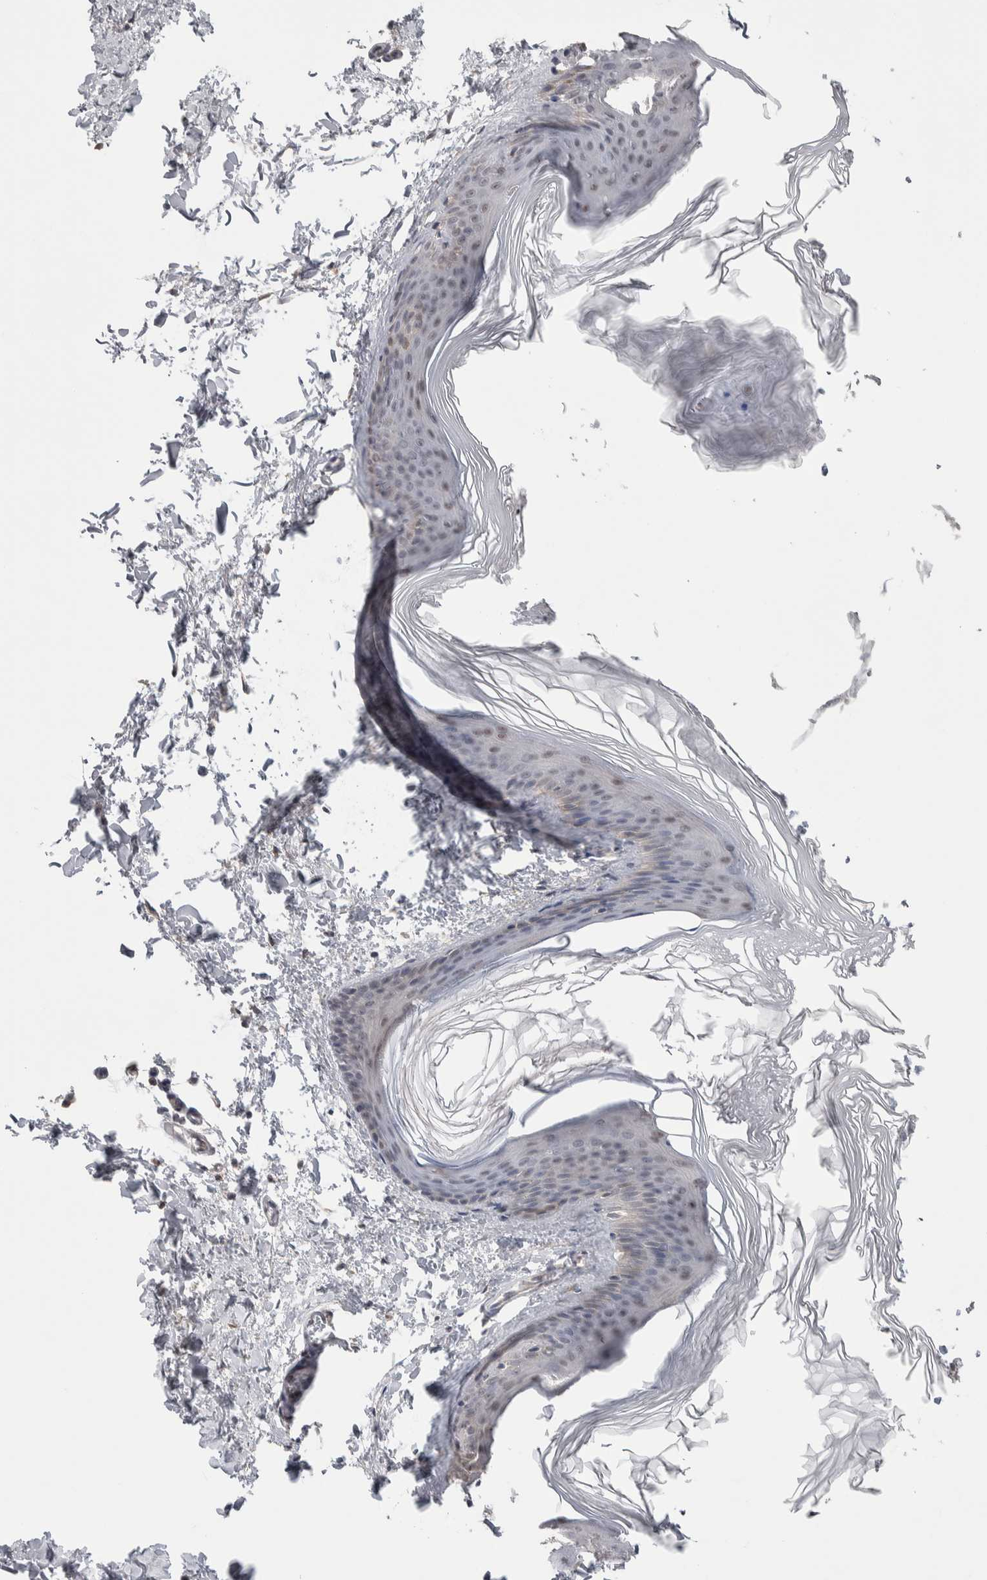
{"staining": {"intensity": "negative", "quantity": "none", "location": "none"}, "tissue": "skin", "cell_type": "Fibroblasts", "image_type": "normal", "snomed": [{"axis": "morphology", "description": "Normal tissue, NOS"}, {"axis": "topography", "description": "Skin"}], "caption": "High power microscopy image of an immunohistochemistry image of unremarkable skin, revealing no significant expression in fibroblasts.", "gene": "CUL2", "patient": {"sex": "female", "age": 27}}